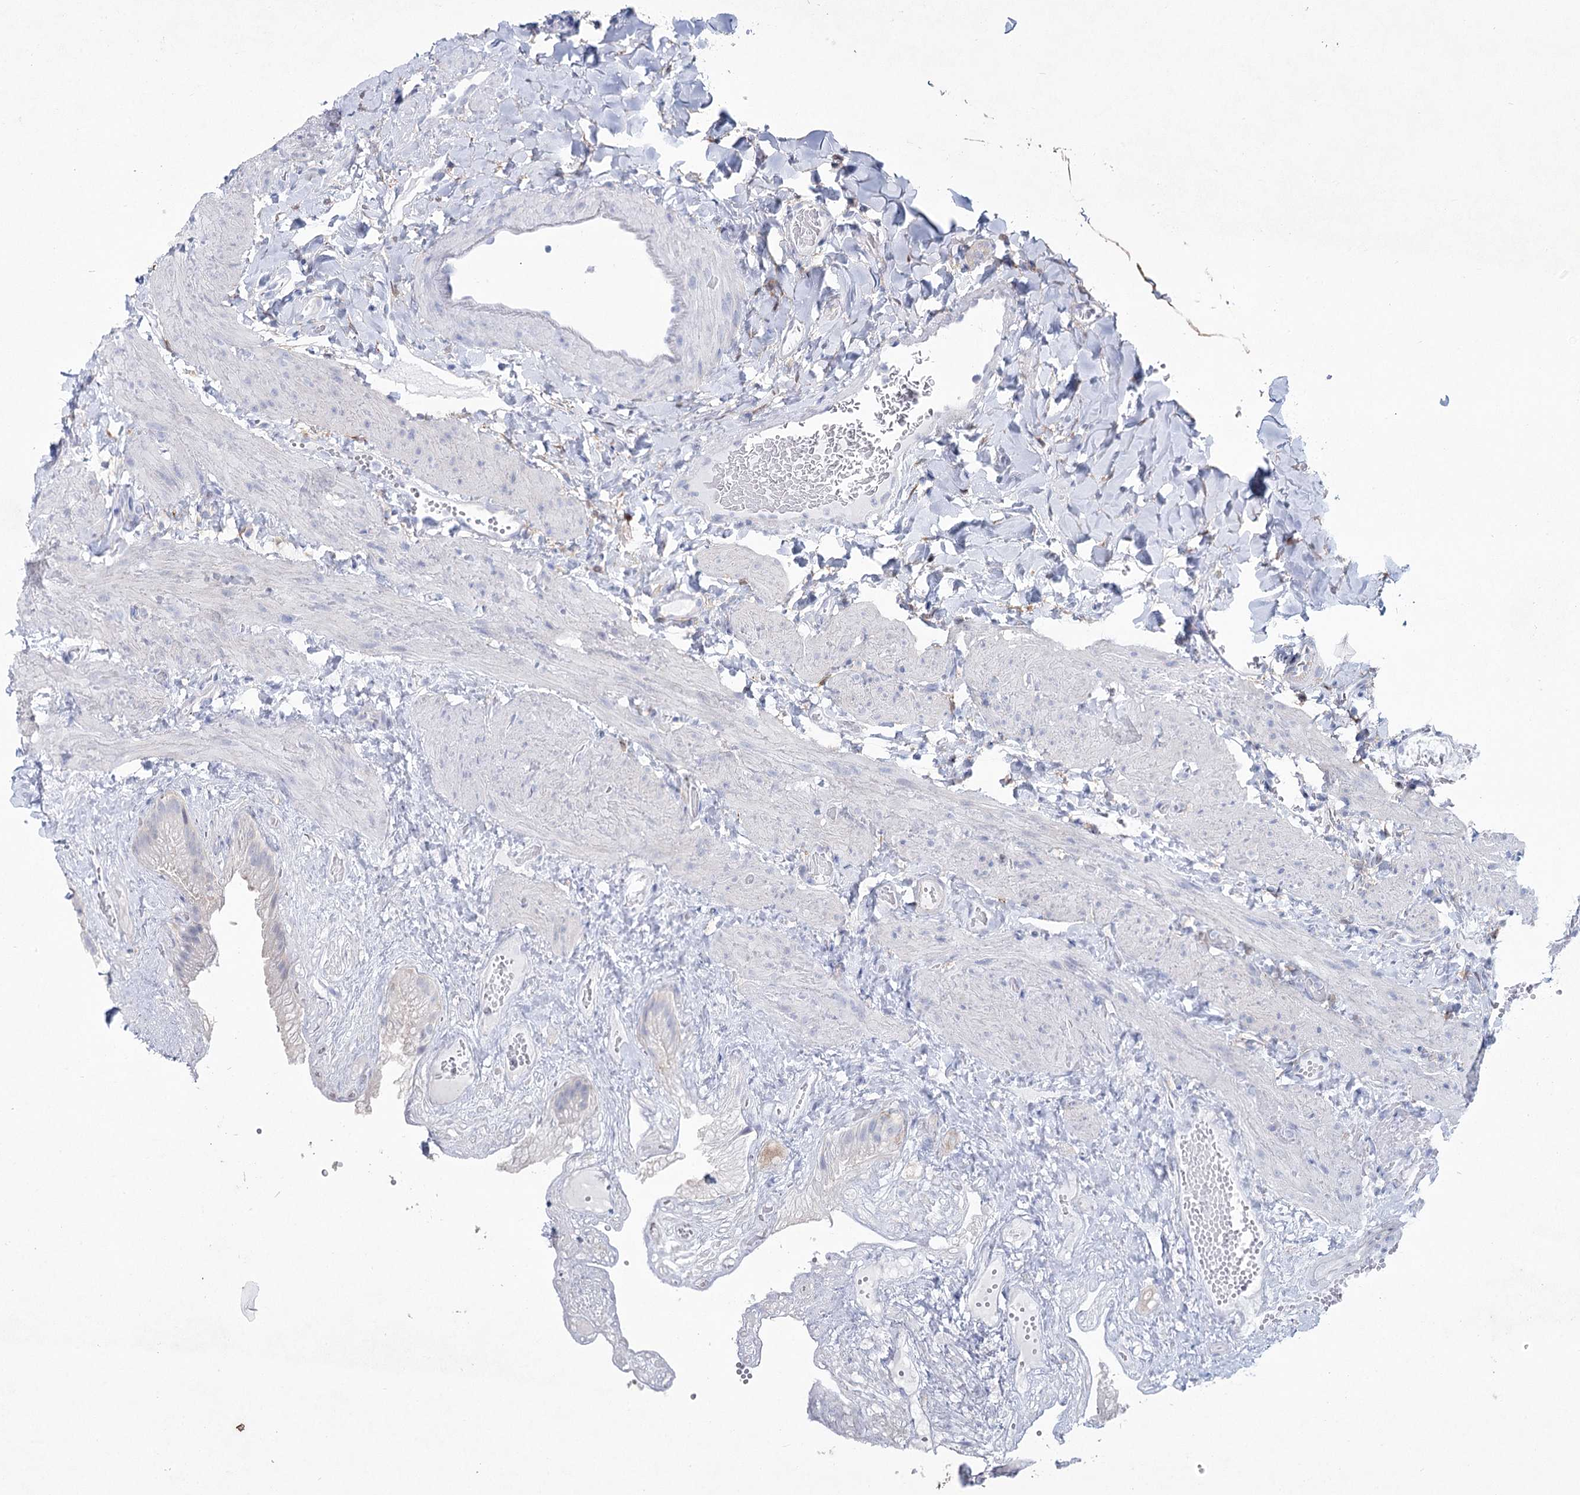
{"staining": {"intensity": "negative", "quantity": "none", "location": "none"}, "tissue": "gallbladder", "cell_type": "Glandular cells", "image_type": "normal", "snomed": [{"axis": "morphology", "description": "Normal tissue, NOS"}, {"axis": "topography", "description": "Gallbladder"}], "caption": "A high-resolution histopathology image shows IHC staining of unremarkable gallbladder, which displays no significant expression in glandular cells.", "gene": "CCDC88A", "patient": {"sex": "female", "age": 30}}